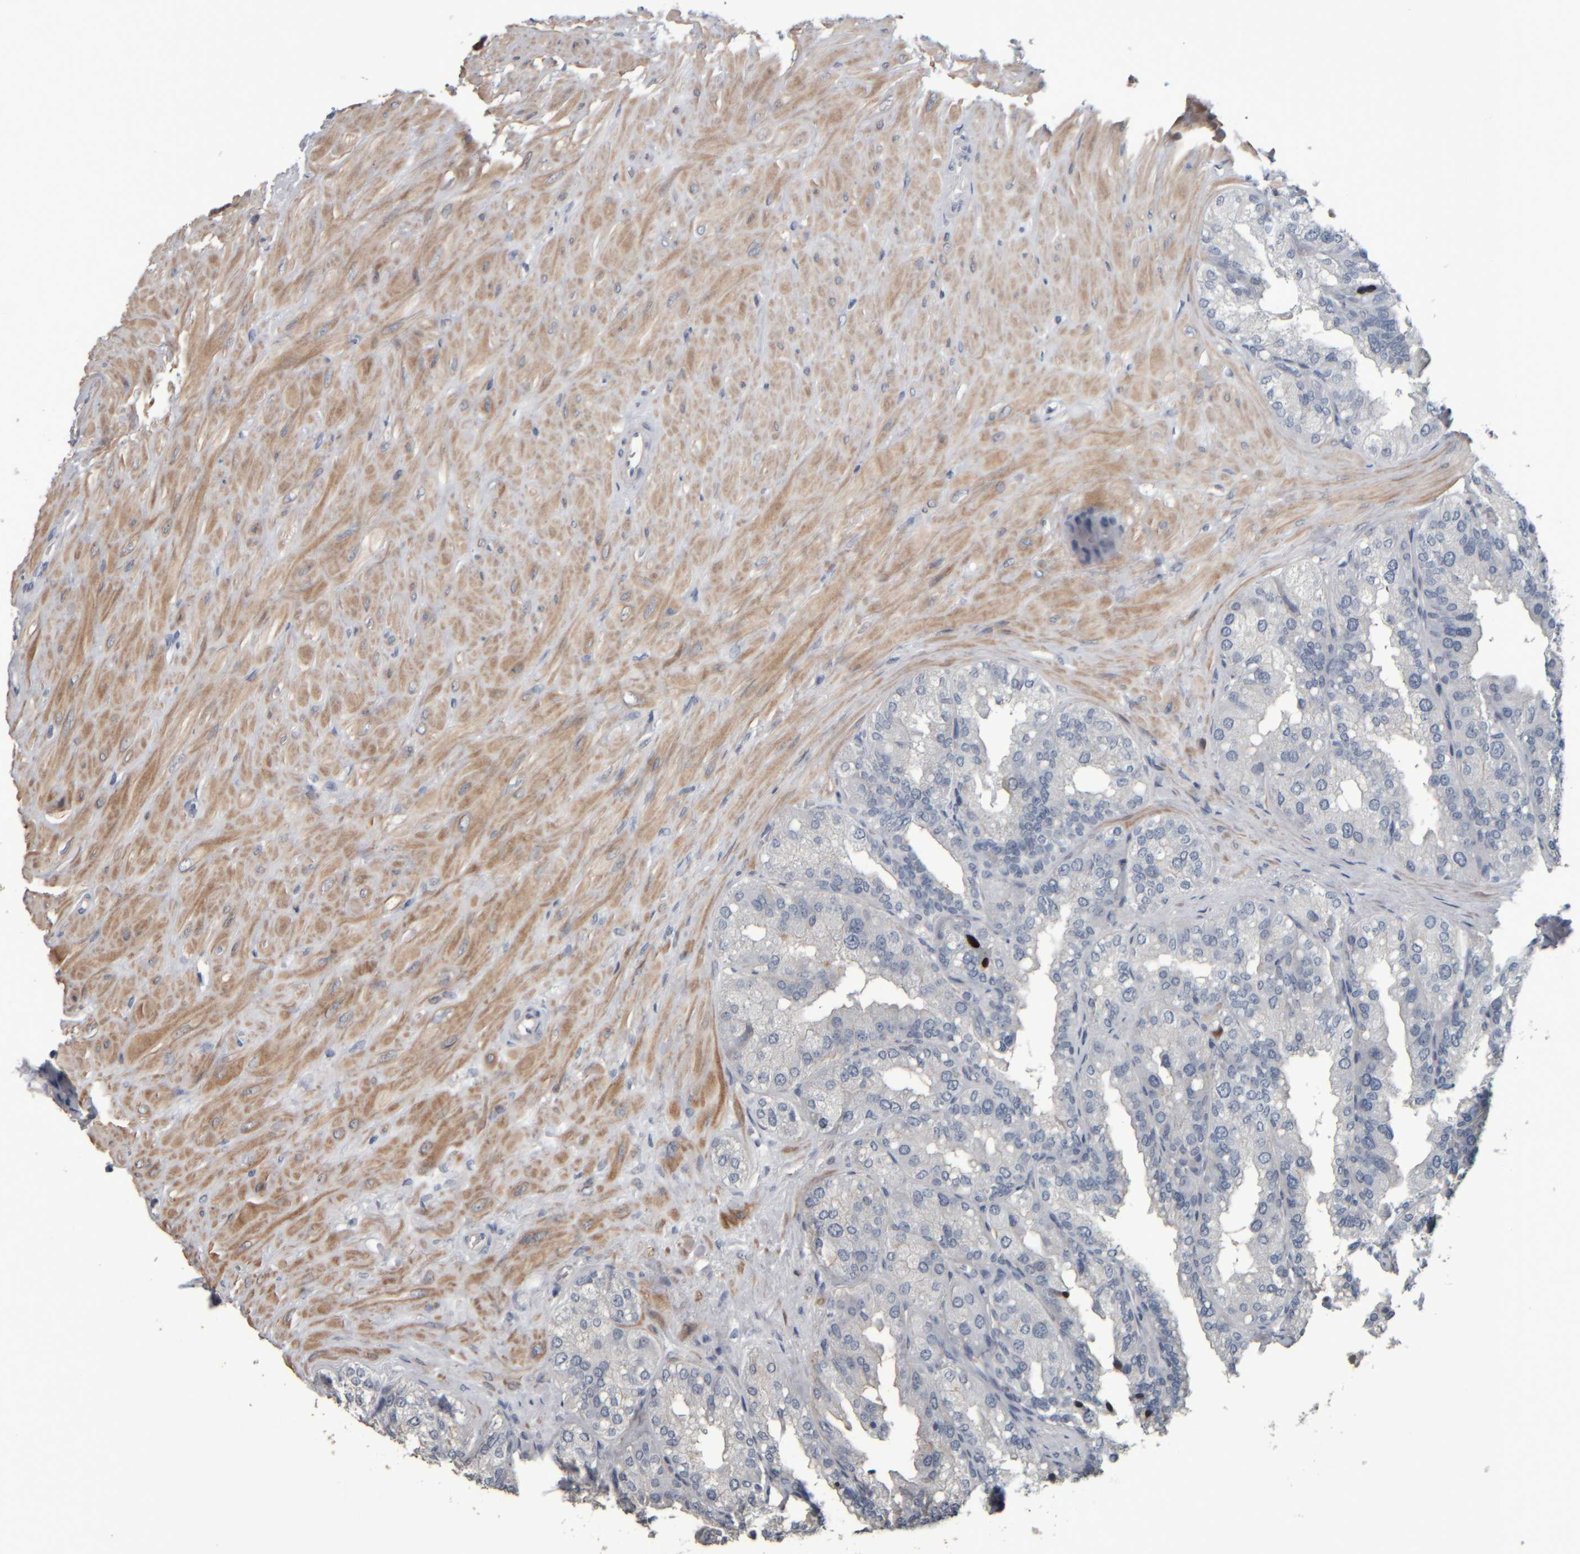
{"staining": {"intensity": "negative", "quantity": "none", "location": "none"}, "tissue": "seminal vesicle", "cell_type": "Glandular cells", "image_type": "normal", "snomed": [{"axis": "morphology", "description": "Normal tissue, NOS"}, {"axis": "topography", "description": "Prostate"}, {"axis": "topography", "description": "Seminal veicle"}], "caption": "The histopathology image displays no staining of glandular cells in normal seminal vesicle.", "gene": "CAVIN4", "patient": {"sex": "male", "age": 51}}